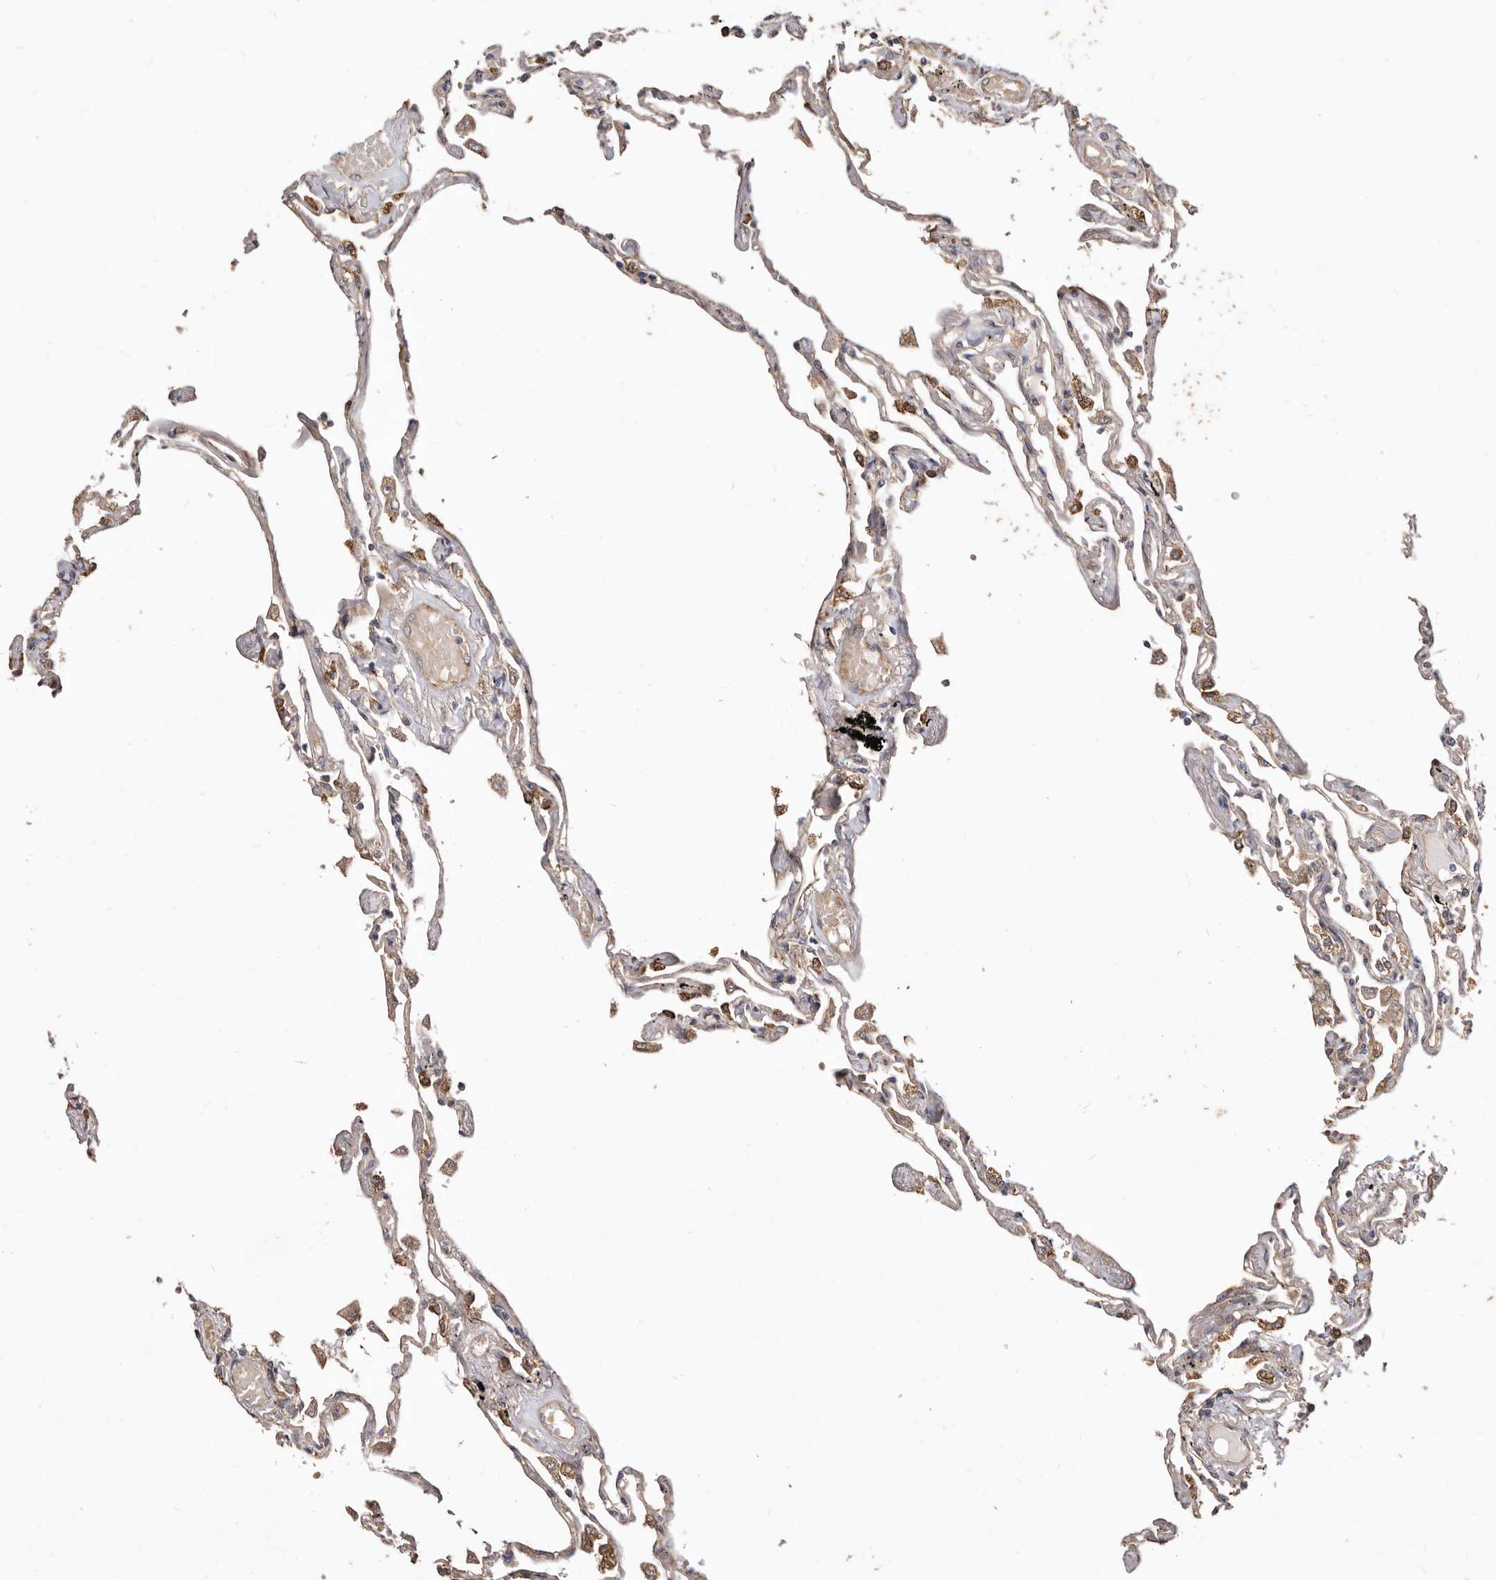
{"staining": {"intensity": "moderate", "quantity": "25%-75%", "location": "cytoplasmic/membranous"}, "tissue": "lung", "cell_type": "Alveolar cells", "image_type": "normal", "snomed": [{"axis": "morphology", "description": "Normal tissue, NOS"}, {"axis": "topography", "description": "Lung"}], "caption": "Normal lung shows moderate cytoplasmic/membranous expression in approximately 25%-75% of alveolar cells, visualized by immunohistochemistry.", "gene": "LRRC25", "patient": {"sex": "female", "age": 67}}